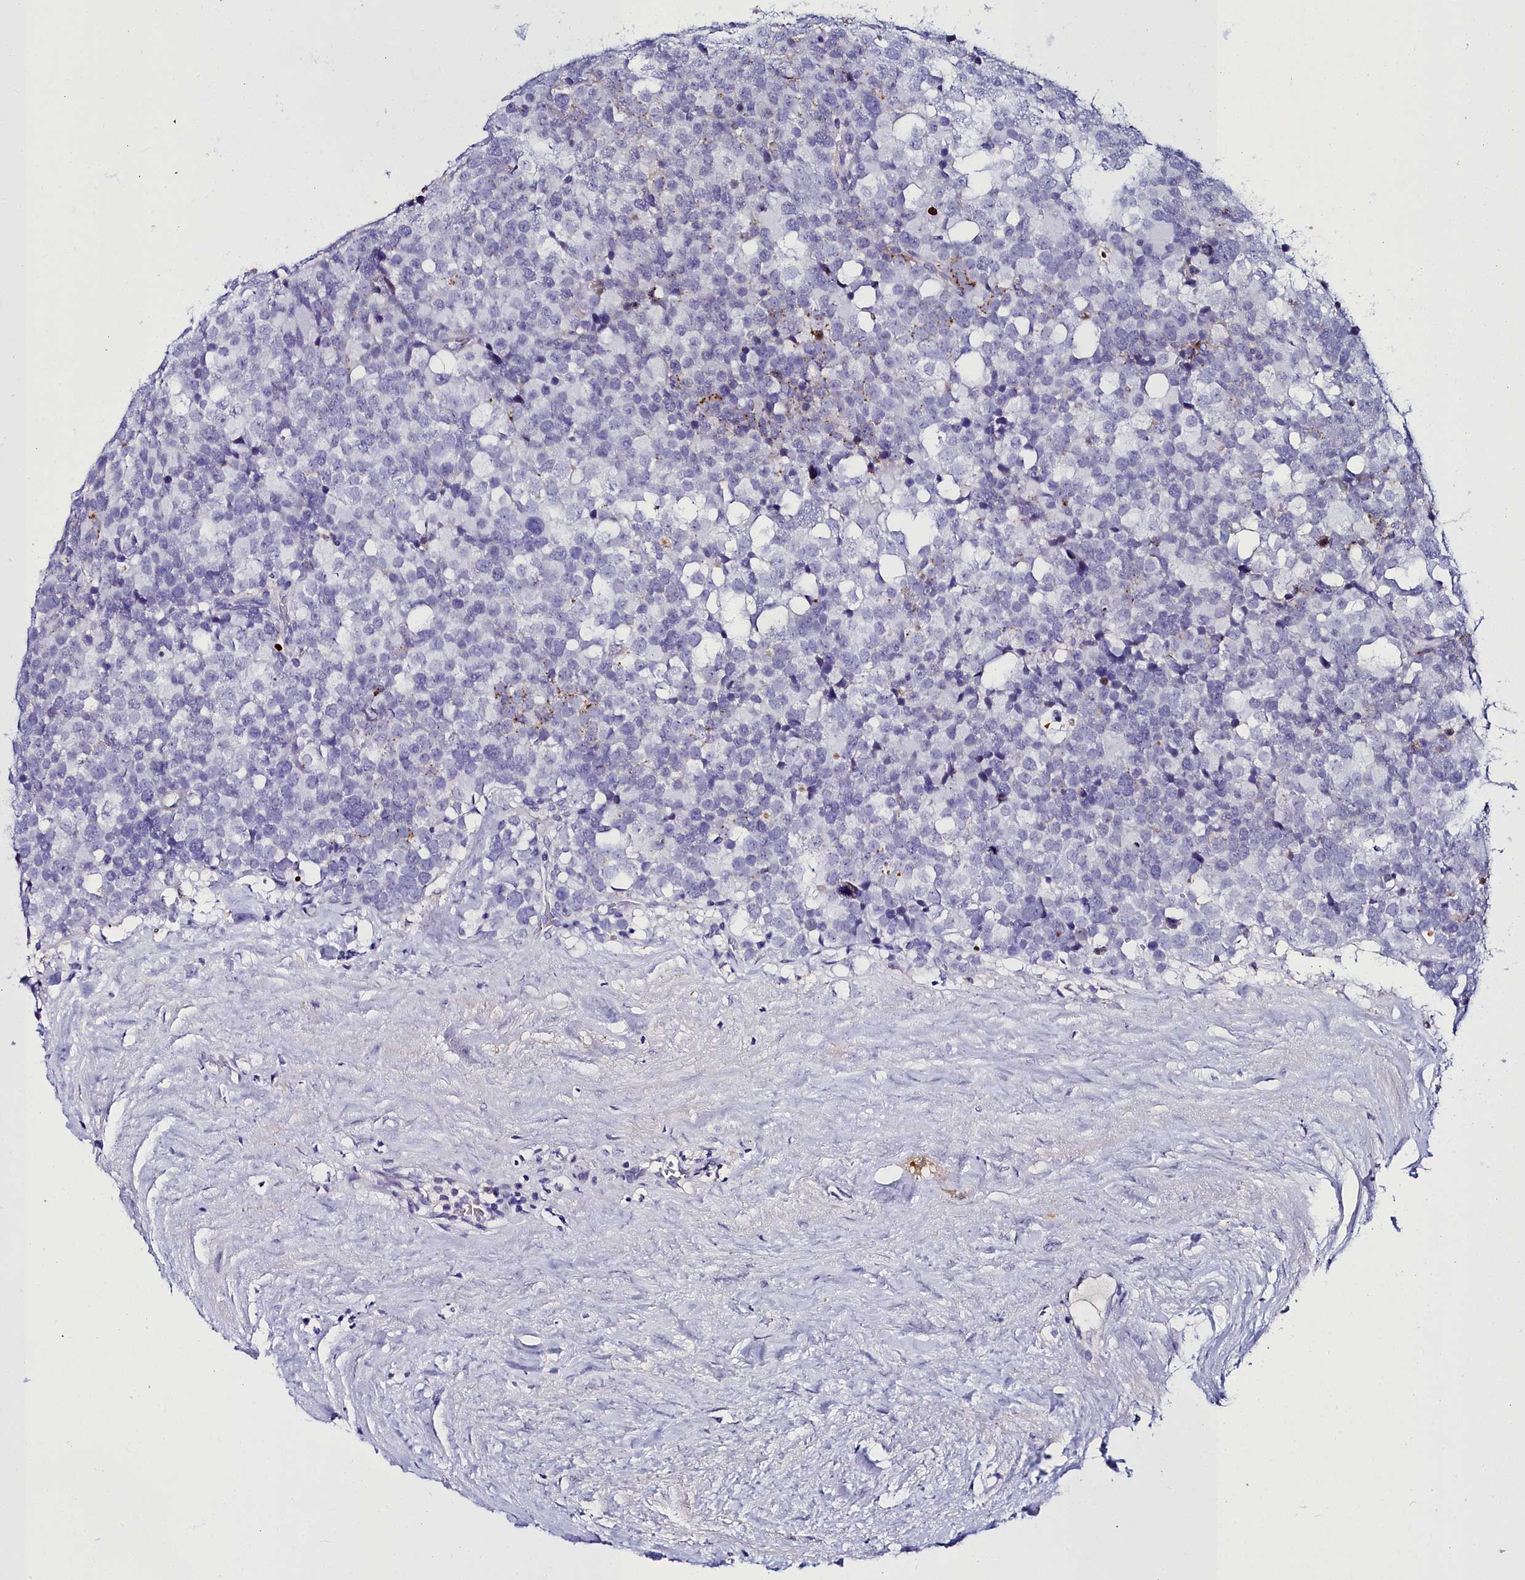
{"staining": {"intensity": "moderate", "quantity": "<25%", "location": "cytoplasmic/membranous"}, "tissue": "testis cancer", "cell_type": "Tumor cells", "image_type": "cancer", "snomed": [{"axis": "morphology", "description": "Seminoma, NOS"}, {"axis": "topography", "description": "Testis"}], "caption": "Testis cancer (seminoma) was stained to show a protein in brown. There is low levels of moderate cytoplasmic/membranous expression in approximately <25% of tumor cells. The staining was performed using DAB, with brown indicating positive protein expression. Nuclei are stained blue with hematoxylin.", "gene": "ELAPOR2", "patient": {"sex": "male", "age": 71}}